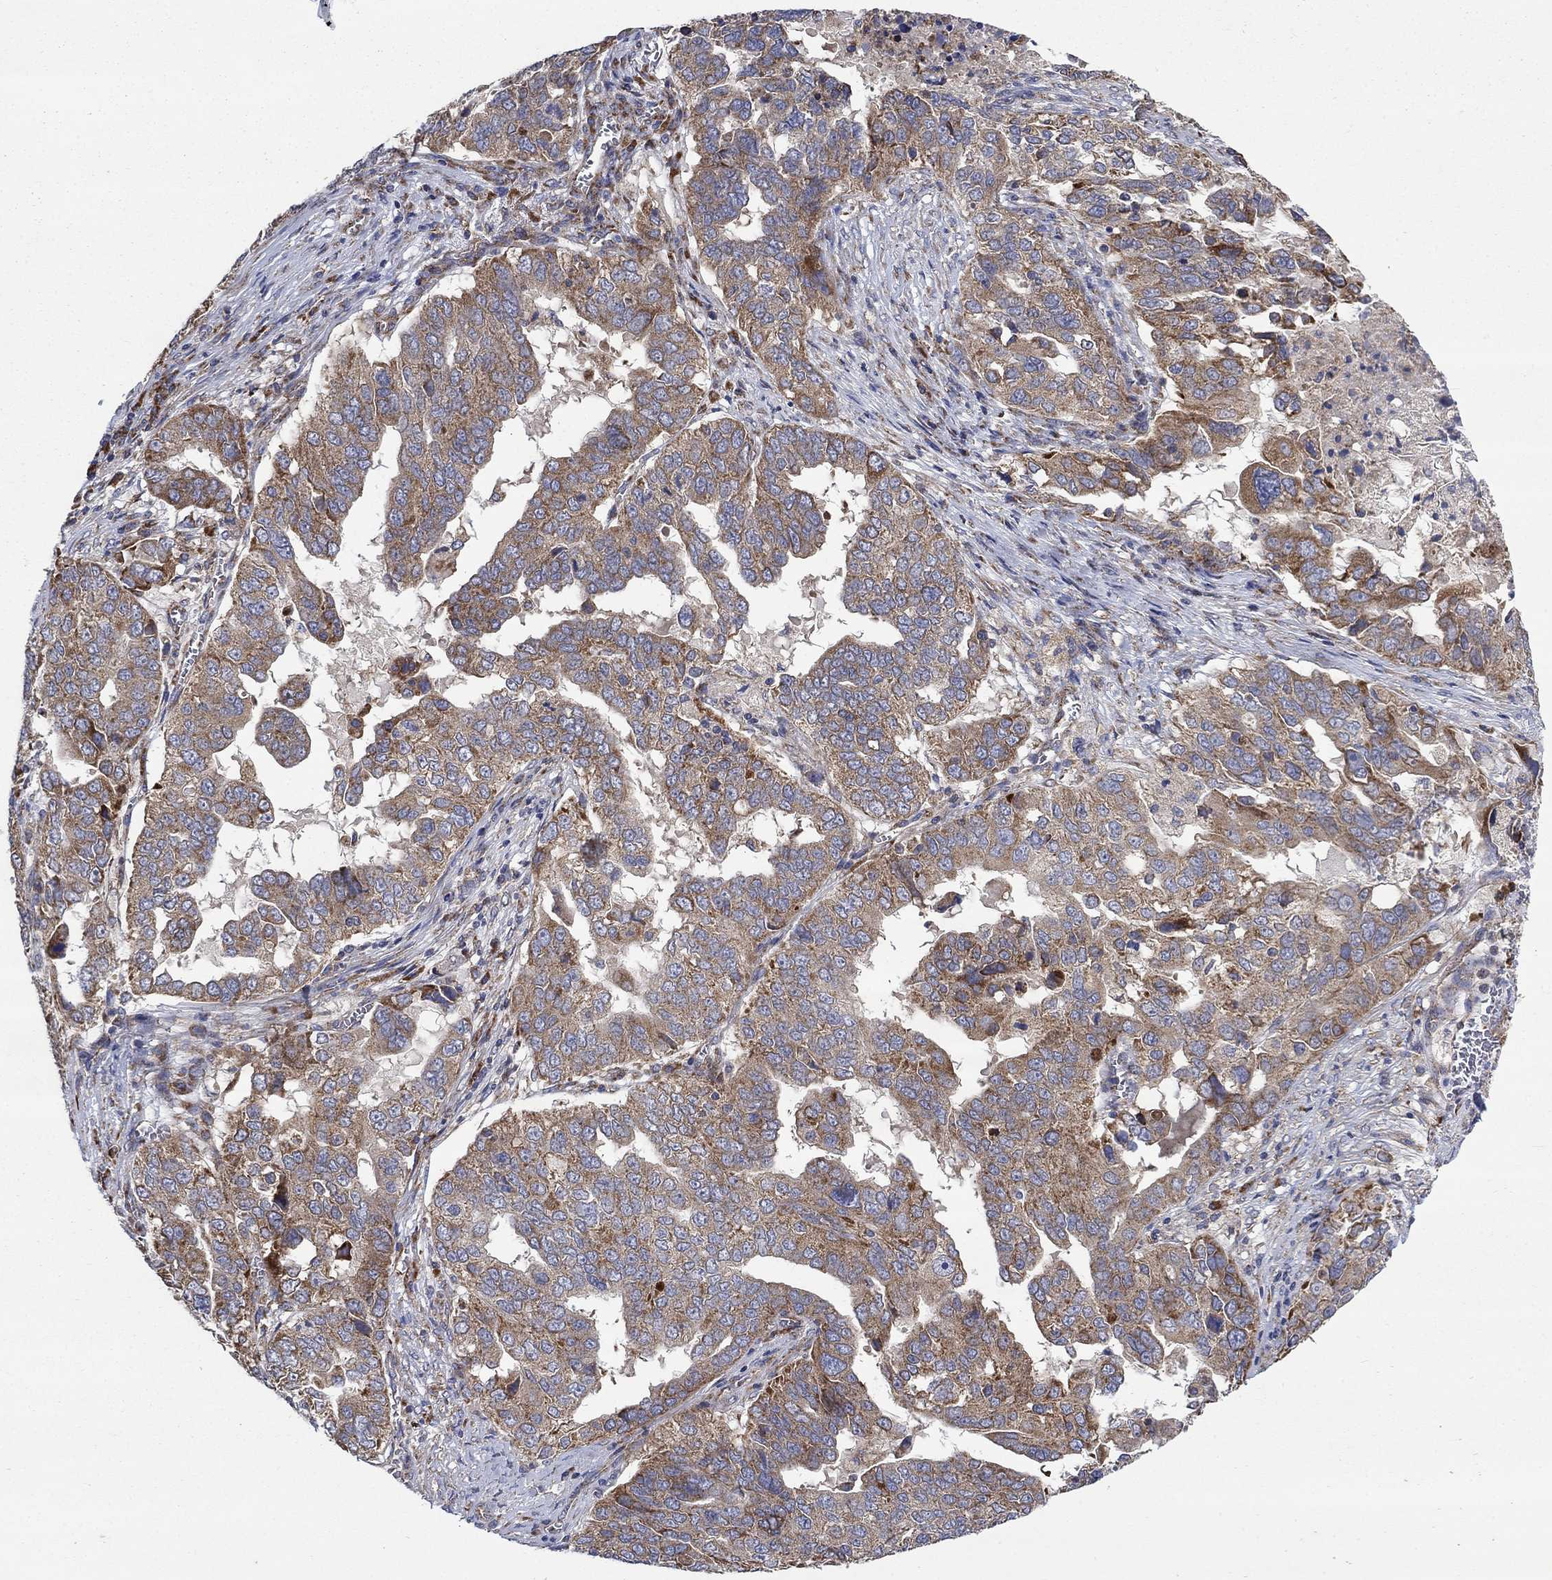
{"staining": {"intensity": "moderate", "quantity": "25%-75%", "location": "cytoplasmic/membranous"}, "tissue": "ovarian cancer", "cell_type": "Tumor cells", "image_type": "cancer", "snomed": [{"axis": "morphology", "description": "Carcinoma, endometroid"}, {"axis": "topography", "description": "Soft tissue"}, {"axis": "topography", "description": "Ovary"}], "caption": "DAB immunohistochemical staining of ovarian endometroid carcinoma reveals moderate cytoplasmic/membranous protein staining in approximately 25%-75% of tumor cells.", "gene": "RPLP0", "patient": {"sex": "female", "age": 52}}